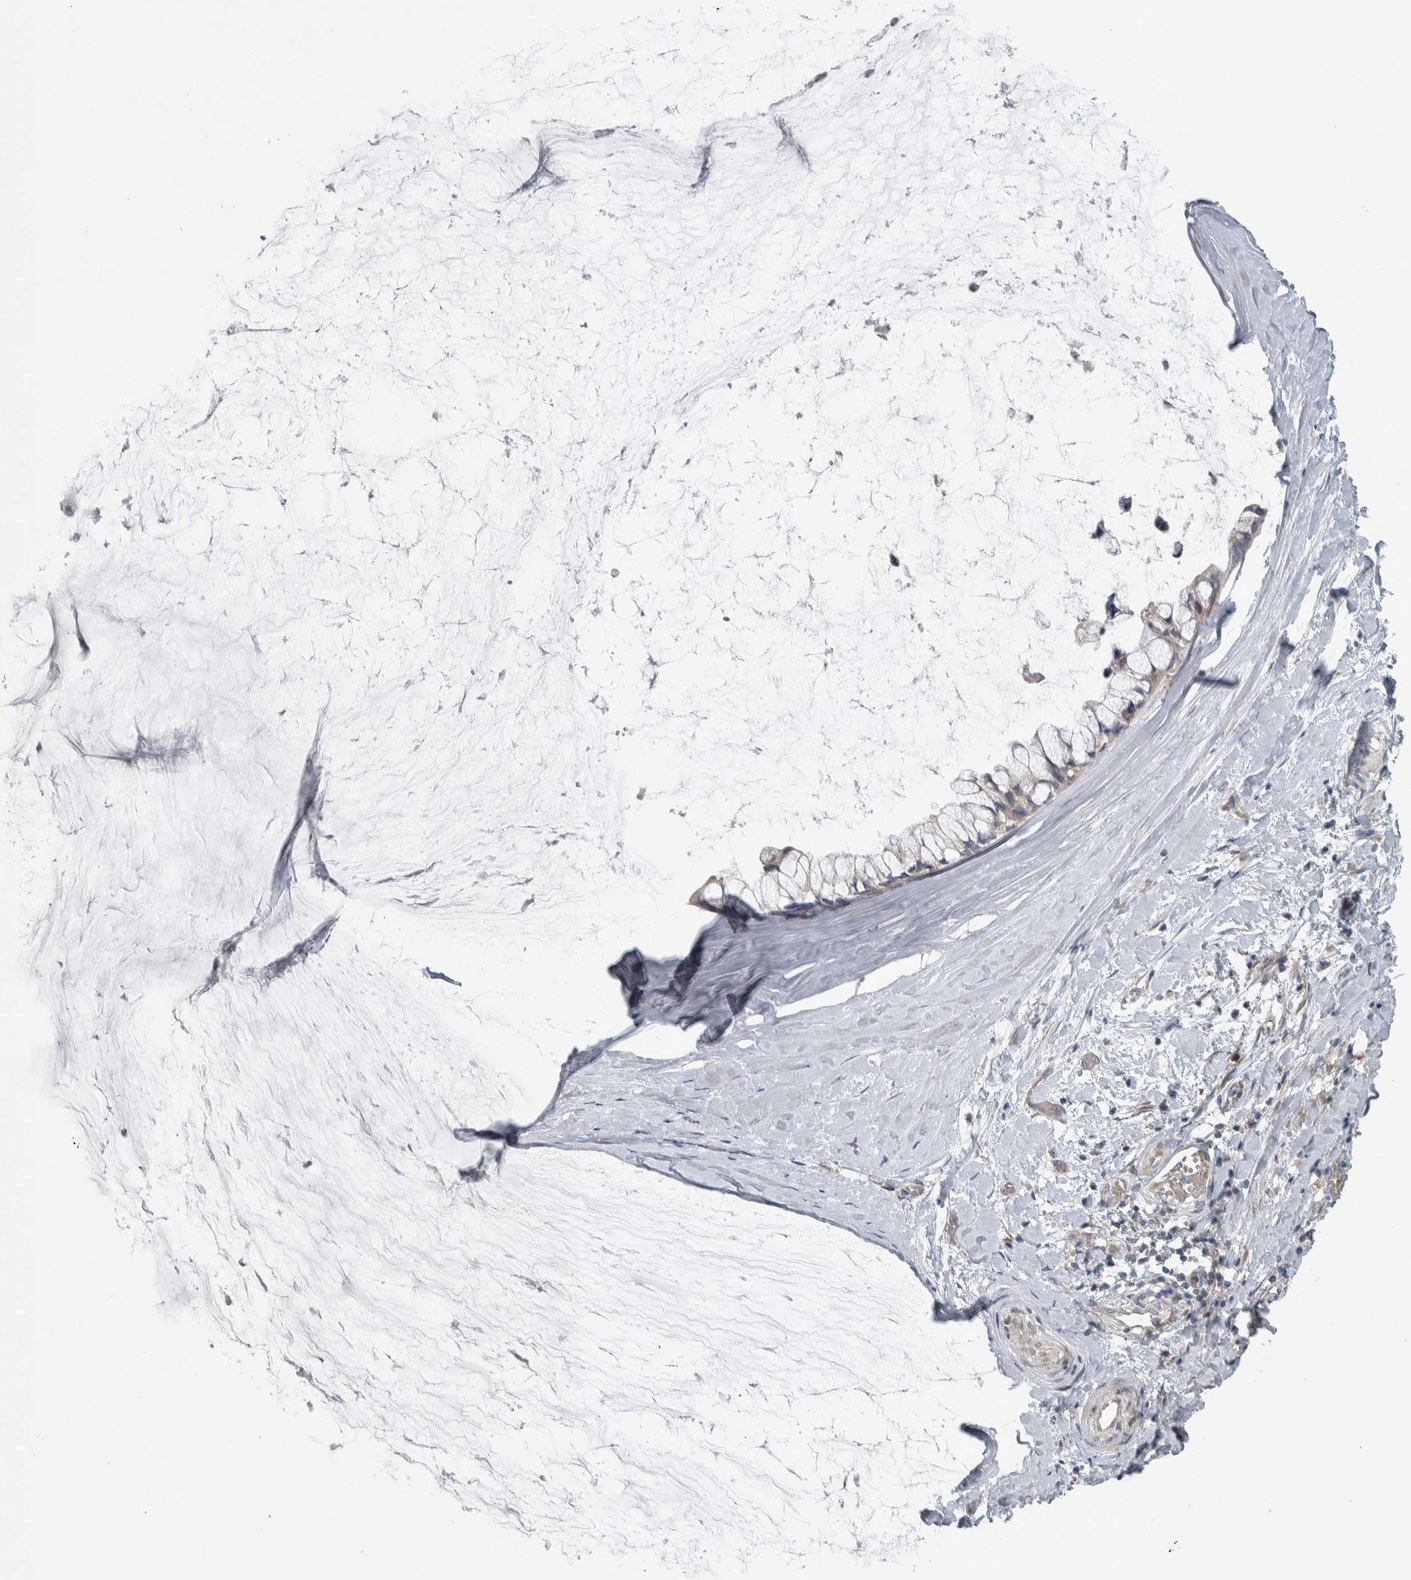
{"staining": {"intensity": "negative", "quantity": "none", "location": "none"}, "tissue": "ovarian cancer", "cell_type": "Tumor cells", "image_type": "cancer", "snomed": [{"axis": "morphology", "description": "Cystadenocarcinoma, mucinous, NOS"}, {"axis": "topography", "description": "Ovary"}], "caption": "Immunohistochemistry histopathology image of neoplastic tissue: human ovarian cancer stained with DAB displays no significant protein staining in tumor cells.", "gene": "SRP68", "patient": {"sex": "female", "age": 39}}